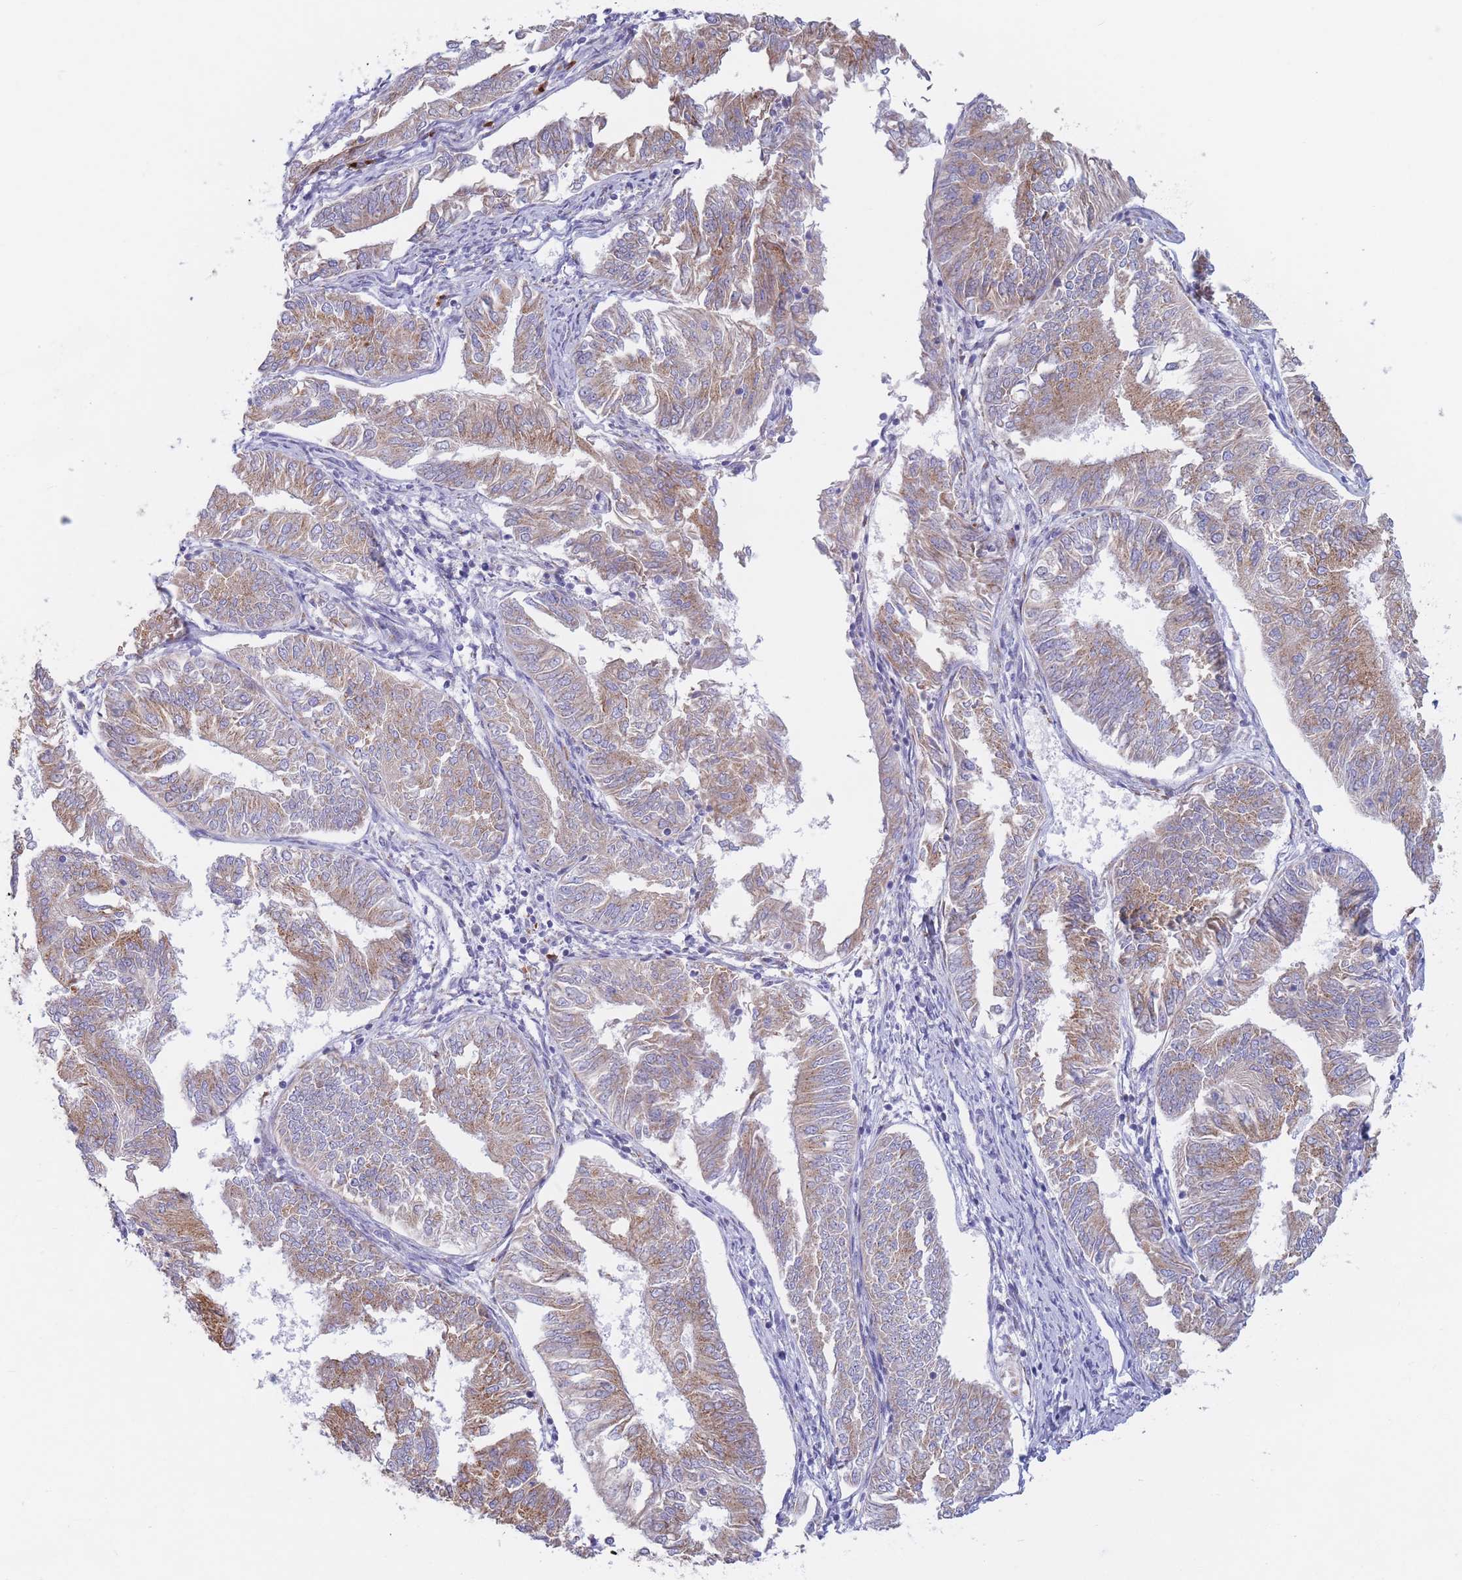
{"staining": {"intensity": "moderate", "quantity": ">75%", "location": "cytoplasmic/membranous"}, "tissue": "endometrial cancer", "cell_type": "Tumor cells", "image_type": "cancer", "snomed": [{"axis": "morphology", "description": "Adenocarcinoma, NOS"}, {"axis": "topography", "description": "Endometrium"}], "caption": "The micrograph demonstrates immunohistochemical staining of endometrial adenocarcinoma. There is moderate cytoplasmic/membranous staining is identified in approximately >75% of tumor cells.", "gene": "MRPL30", "patient": {"sex": "female", "age": 58}}